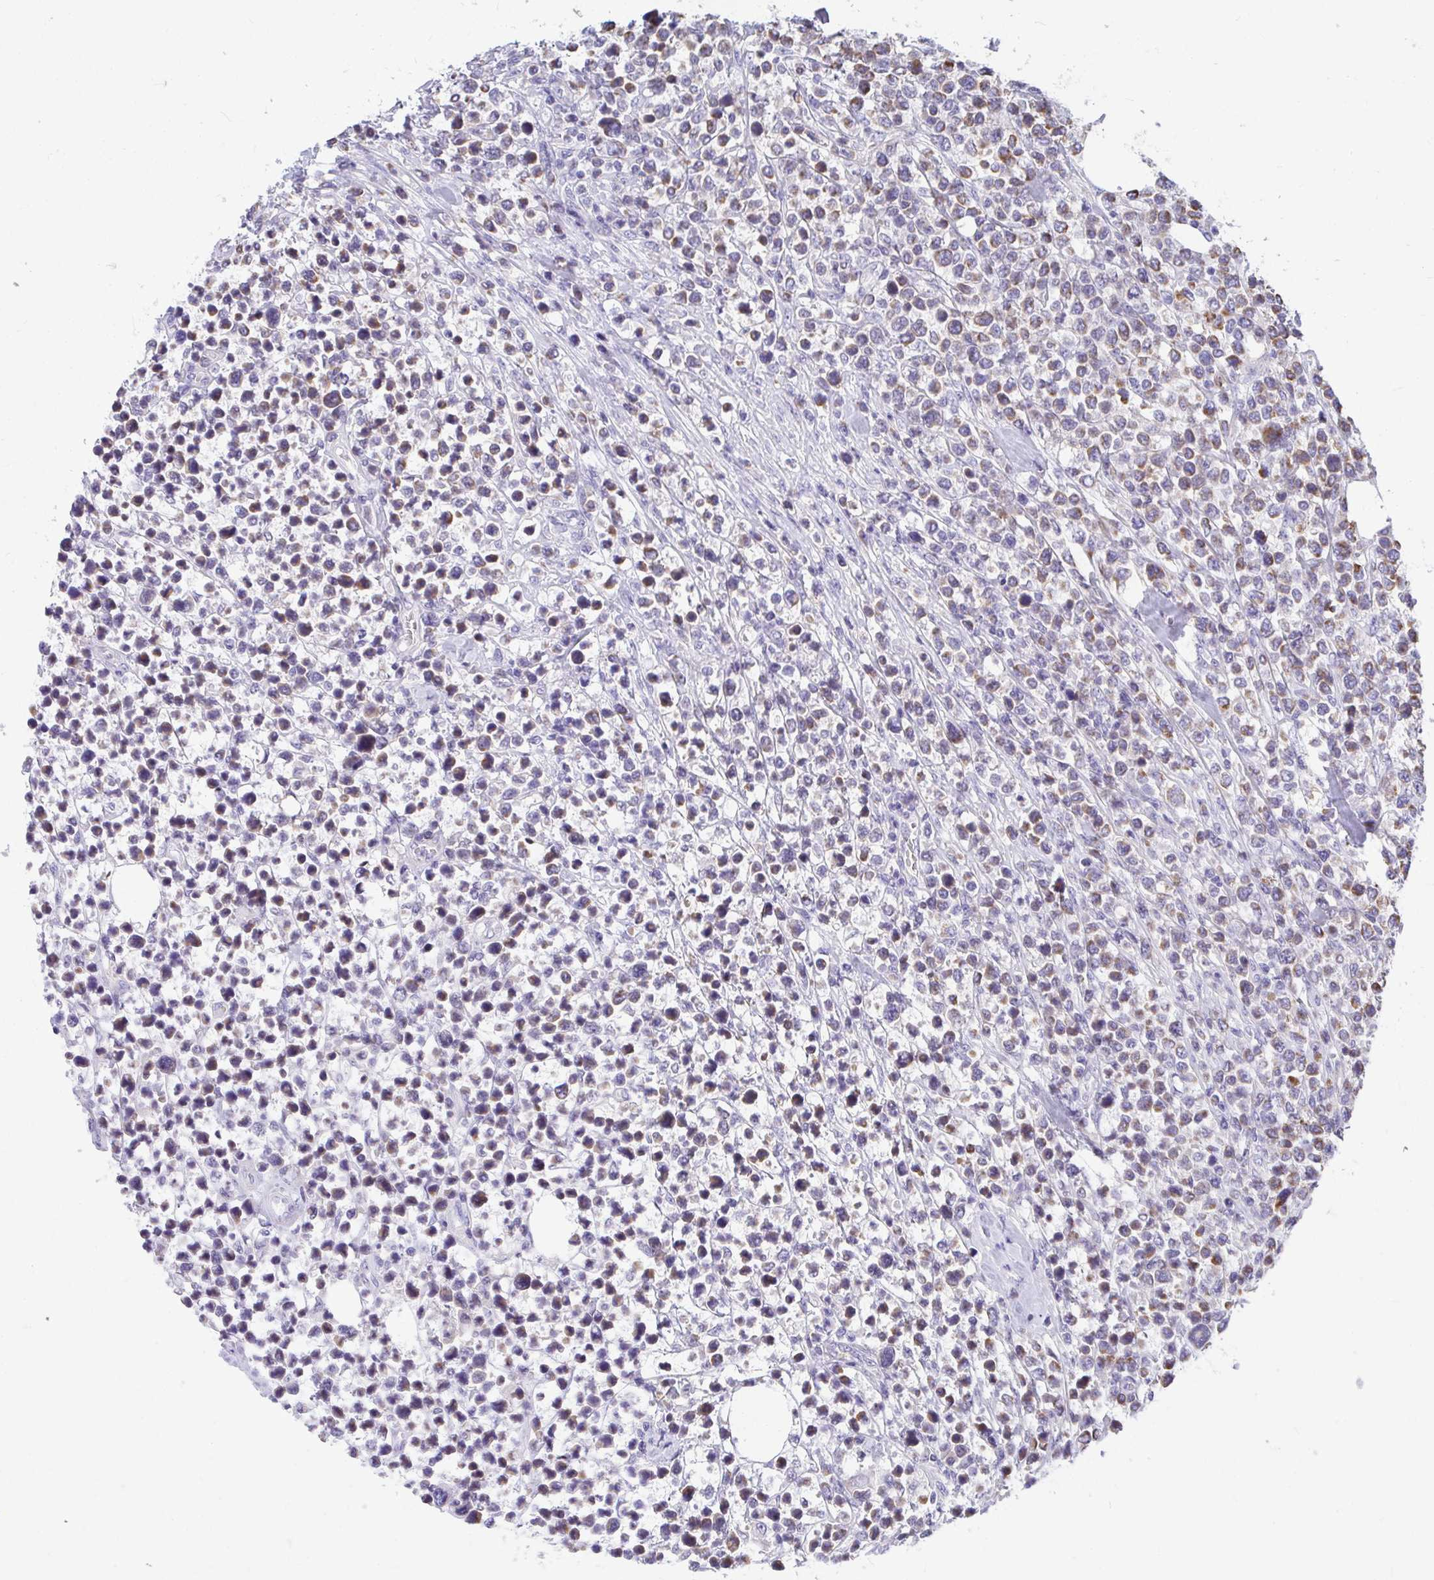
{"staining": {"intensity": "moderate", "quantity": "25%-75%", "location": "cytoplasmic/membranous"}, "tissue": "lymphoma", "cell_type": "Tumor cells", "image_type": "cancer", "snomed": [{"axis": "morphology", "description": "Malignant lymphoma, non-Hodgkin's type, High grade"}, {"axis": "topography", "description": "Soft tissue"}], "caption": "A brown stain labels moderate cytoplasmic/membranous expression of a protein in lymphoma tumor cells. Immunohistochemistry (ihc) stains the protein of interest in brown and the nuclei are stained blue.", "gene": "COA5", "patient": {"sex": "female", "age": 56}}